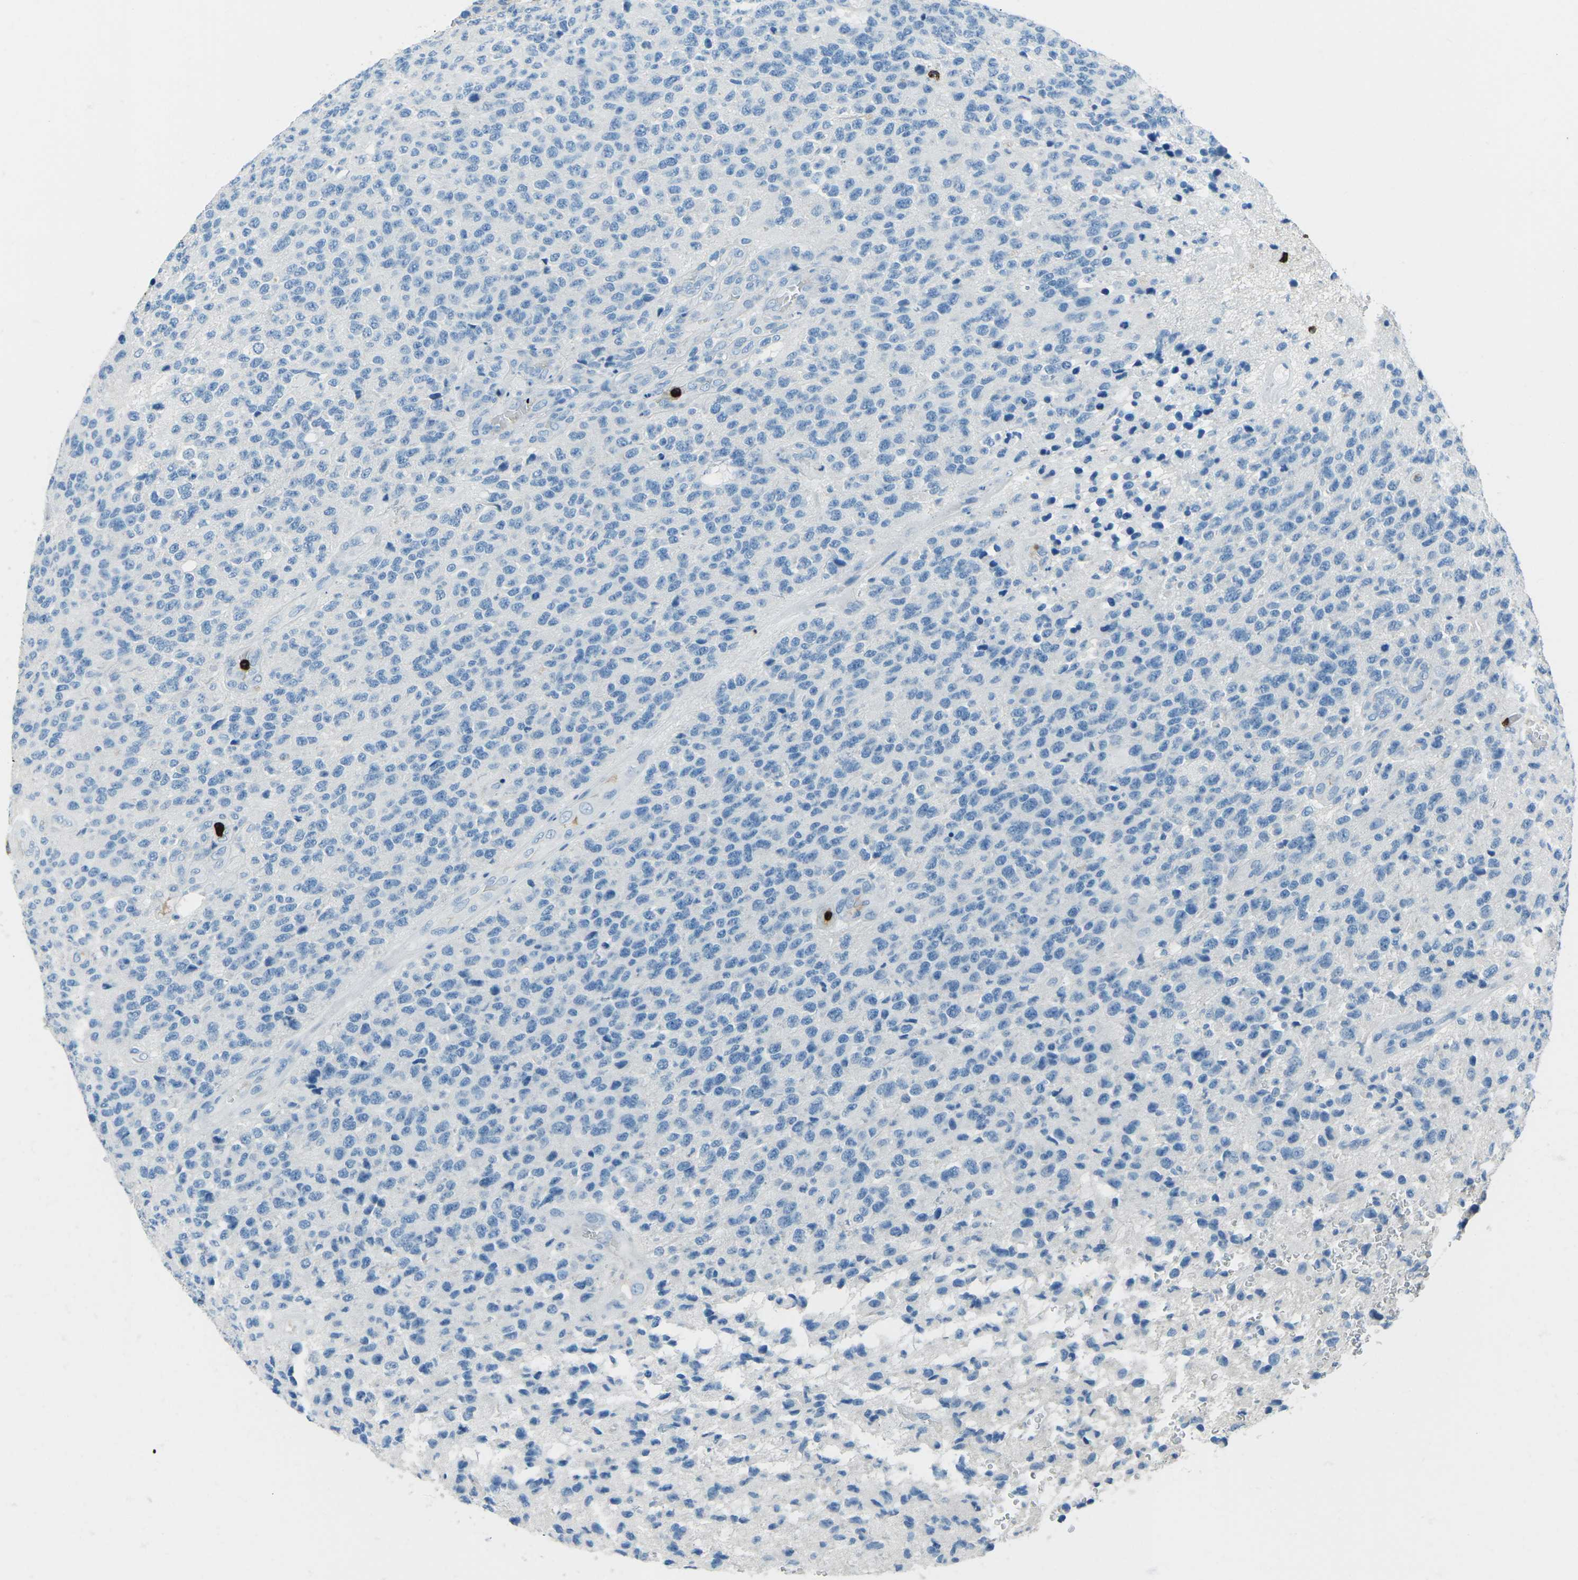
{"staining": {"intensity": "negative", "quantity": "none", "location": "none"}, "tissue": "glioma", "cell_type": "Tumor cells", "image_type": "cancer", "snomed": [{"axis": "morphology", "description": "Glioma, malignant, High grade"}, {"axis": "topography", "description": "pancreas cauda"}], "caption": "This image is of glioma stained with immunohistochemistry to label a protein in brown with the nuclei are counter-stained blue. There is no positivity in tumor cells. The staining is performed using DAB (3,3'-diaminobenzidine) brown chromogen with nuclei counter-stained in using hematoxylin.", "gene": "FCN1", "patient": {"sex": "male", "age": 60}}